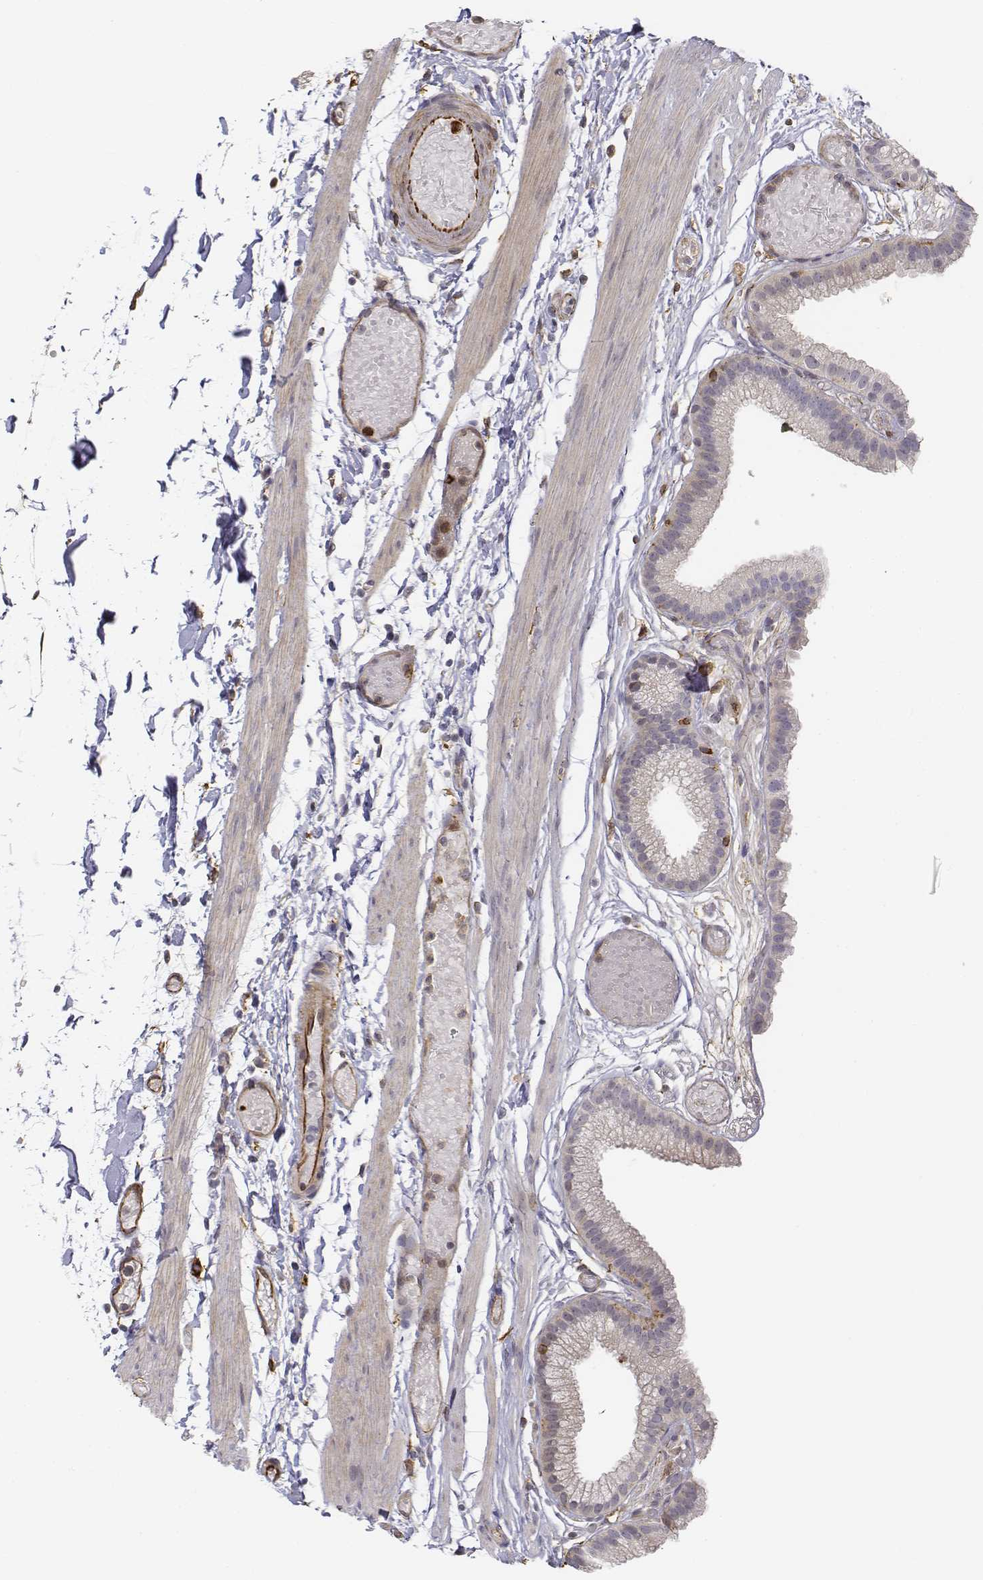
{"staining": {"intensity": "negative", "quantity": "none", "location": "none"}, "tissue": "gallbladder", "cell_type": "Glandular cells", "image_type": "normal", "snomed": [{"axis": "morphology", "description": "Normal tissue, NOS"}, {"axis": "topography", "description": "Gallbladder"}], "caption": "IHC image of benign human gallbladder stained for a protein (brown), which demonstrates no positivity in glandular cells.", "gene": "CD14", "patient": {"sex": "female", "age": 45}}